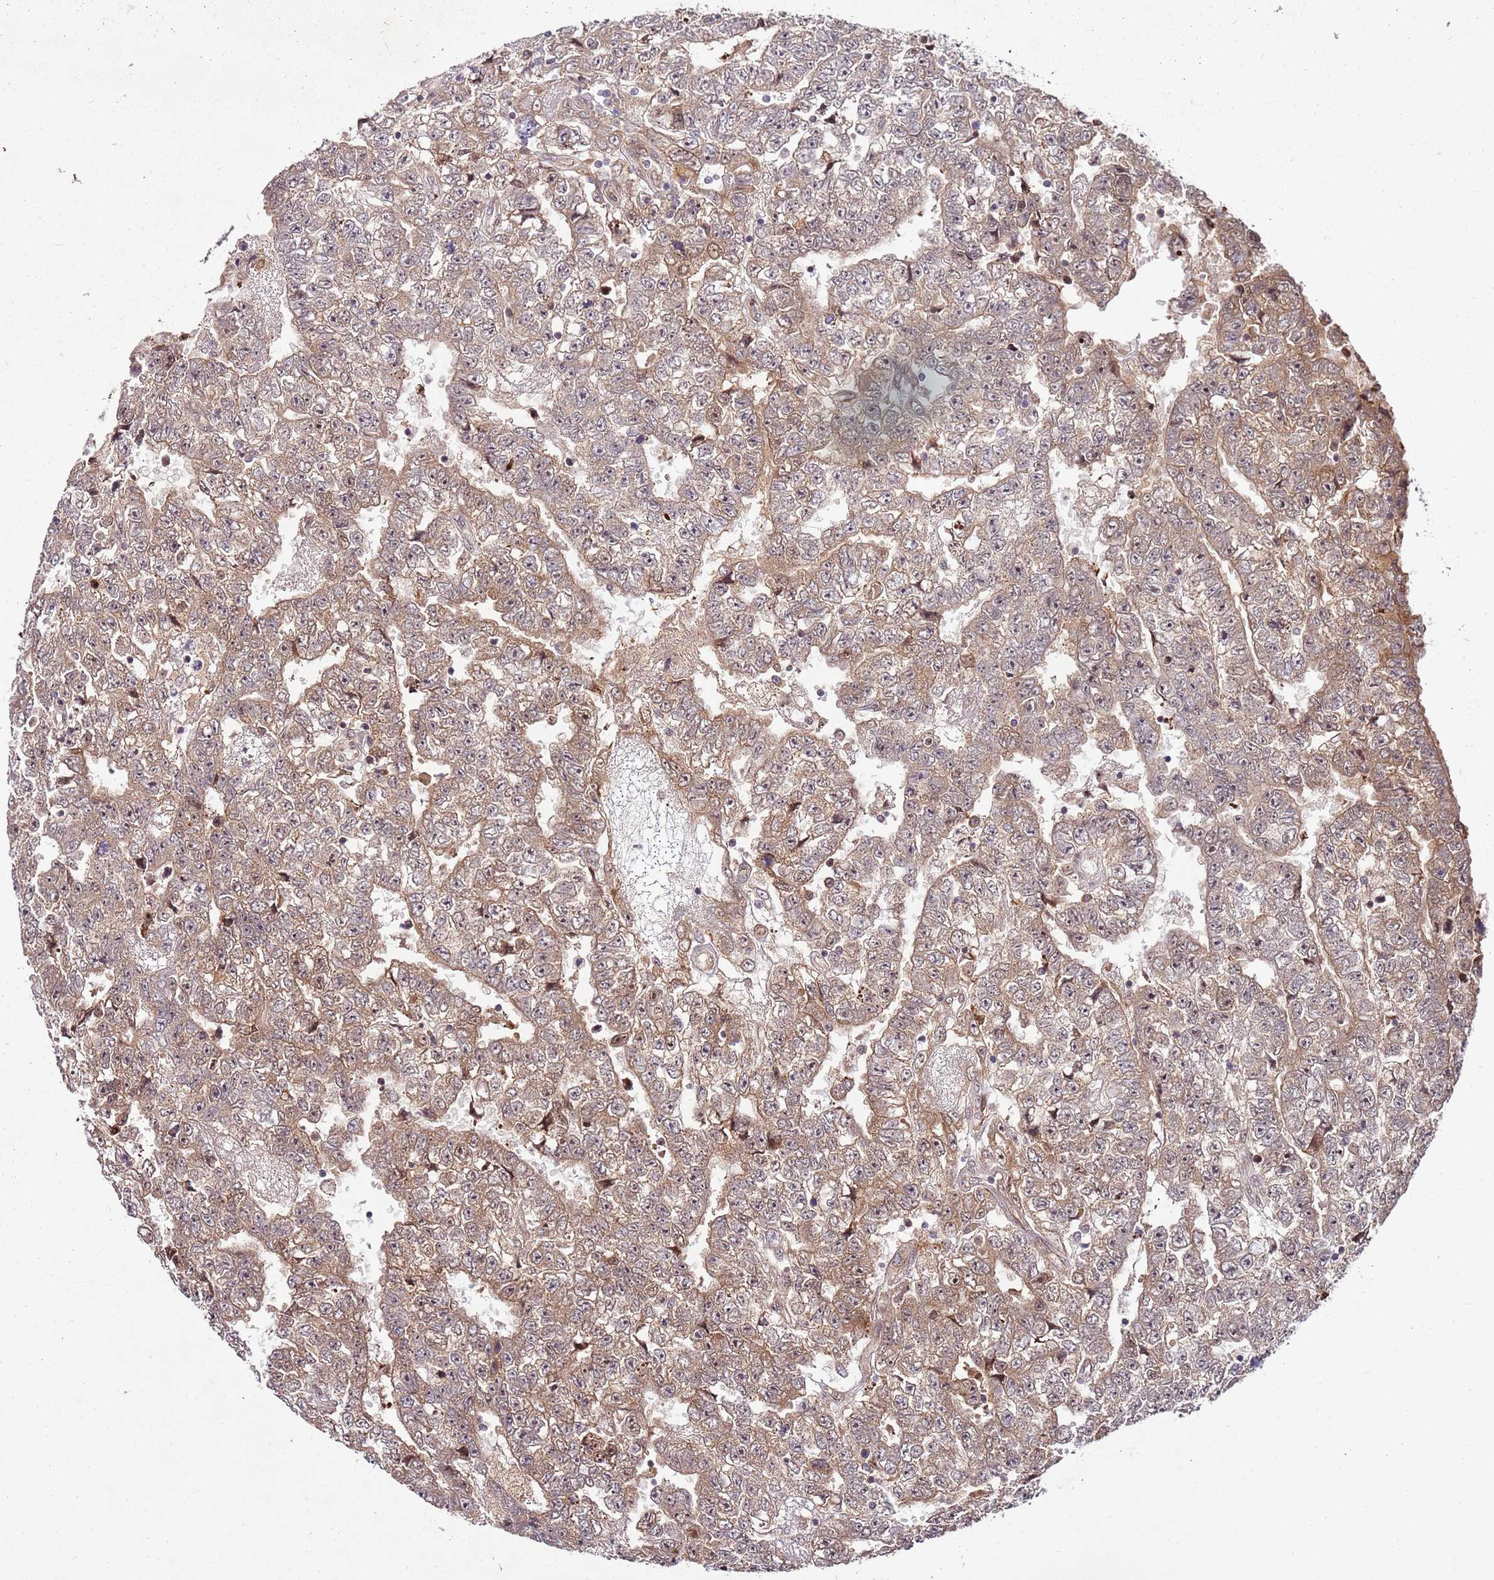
{"staining": {"intensity": "moderate", "quantity": ">75%", "location": "cytoplasmic/membranous"}, "tissue": "testis cancer", "cell_type": "Tumor cells", "image_type": "cancer", "snomed": [{"axis": "morphology", "description": "Carcinoma, Embryonal, NOS"}, {"axis": "topography", "description": "Testis"}], "caption": "Approximately >75% of tumor cells in testis cancer (embryonal carcinoma) show moderate cytoplasmic/membranous protein expression as visualized by brown immunohistochemical staining.", "gene": "FBXL22", "patient": {"sex": "male", "age": 25}}